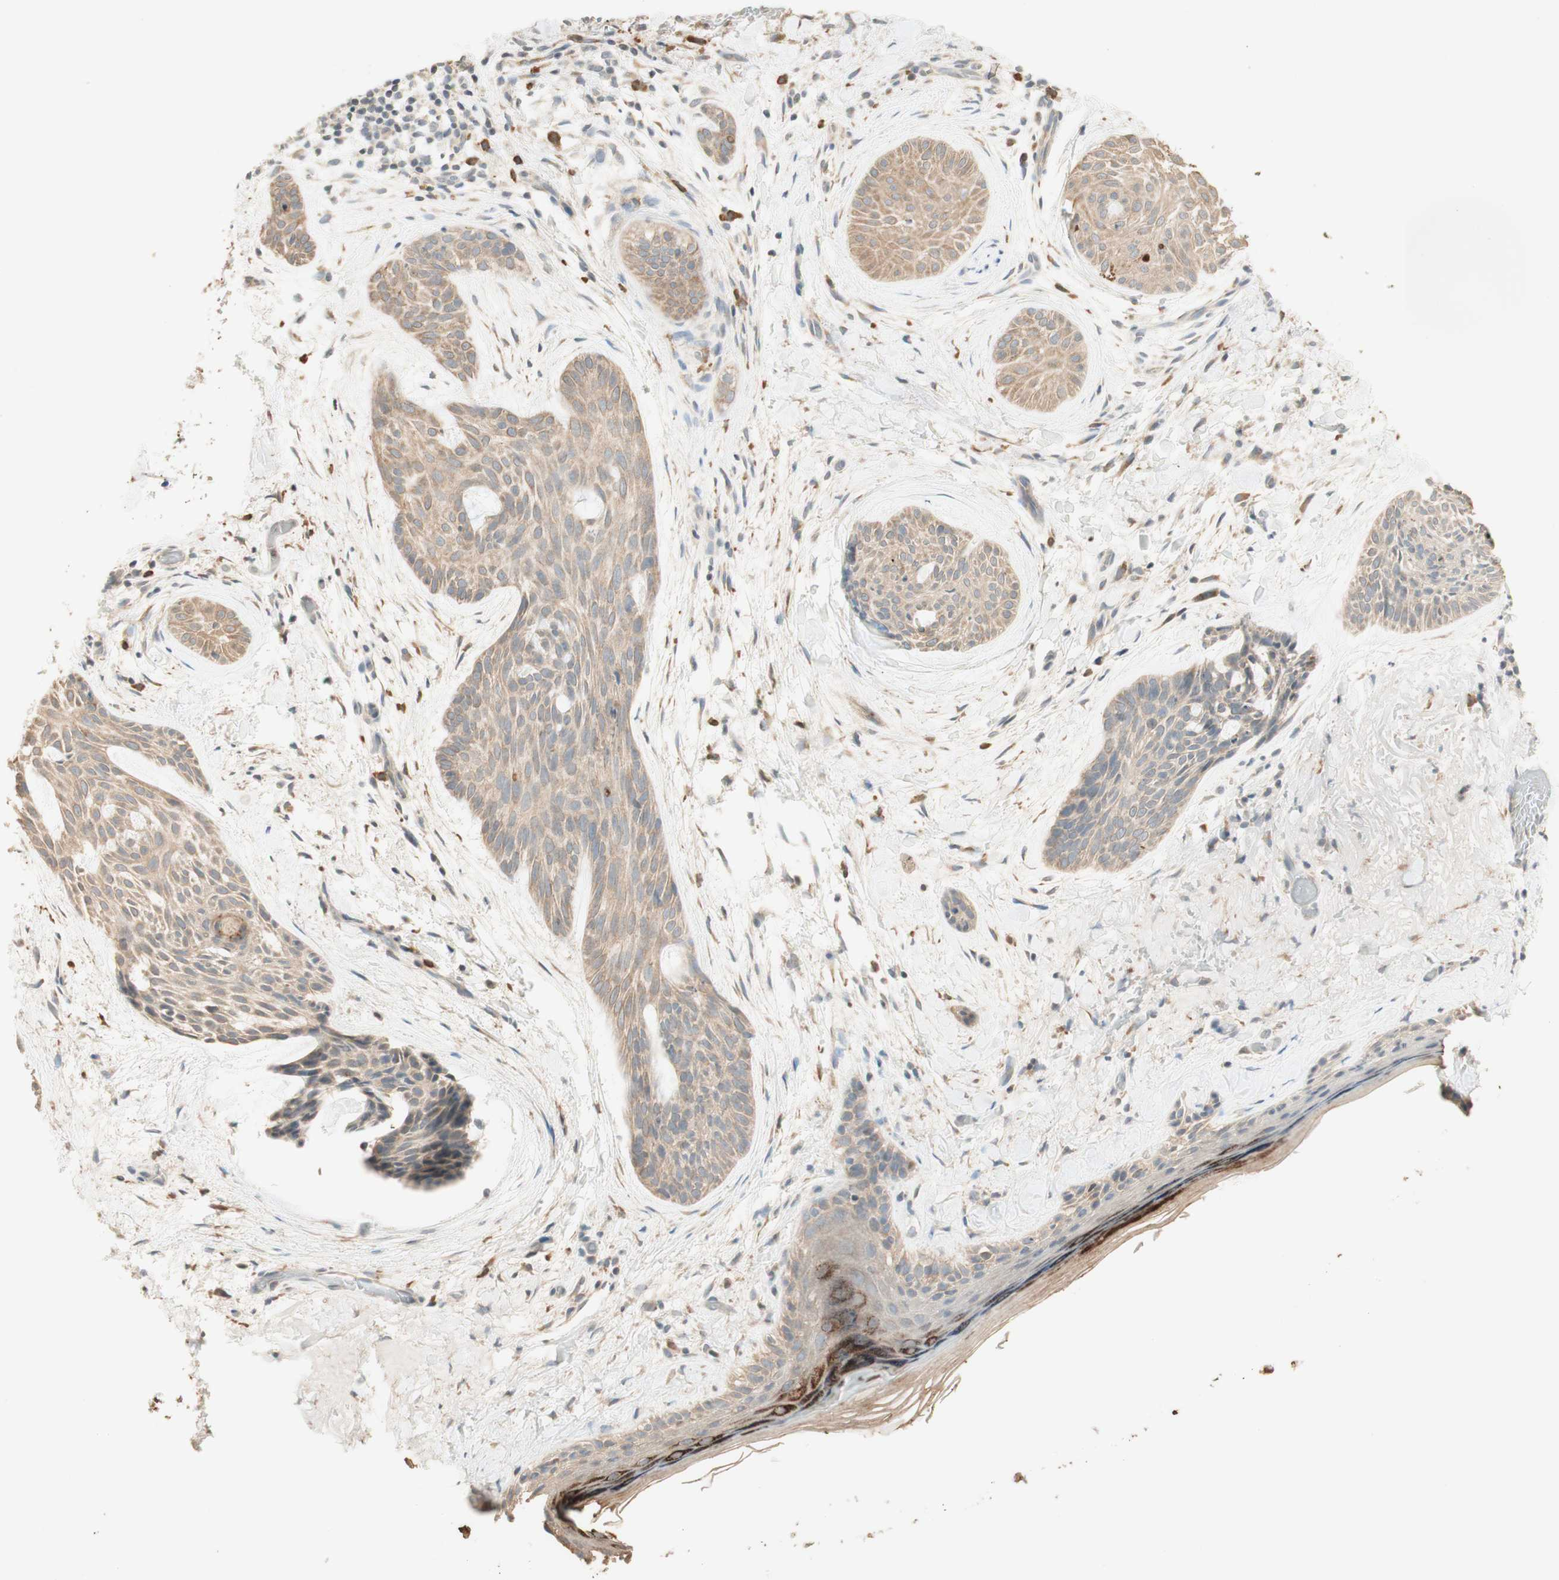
{"staining": {"intensity": "weak", "quantity": ">75%", "location": "cytoplasmic/membranous"}, "tissue": "skin cancer", "cell_type": "Tumor cells", "image_type": "cancer", "snomed": [{"axis": "morphology", "description": "Normal tissue, NOS"}, {"axis": "morphology", "description": "Basal cell carcinoma"}, {"axis": "topography", "description": "Skin"}], "caption": "The micrograph exhibits staining of skin basal cell carcinoma, revealing weak cytoplasmic/membranous protein positivity (brown color) within tumor cells.", "gene": "CLCN2", "patient": {"sex": "female", "age": 71}}